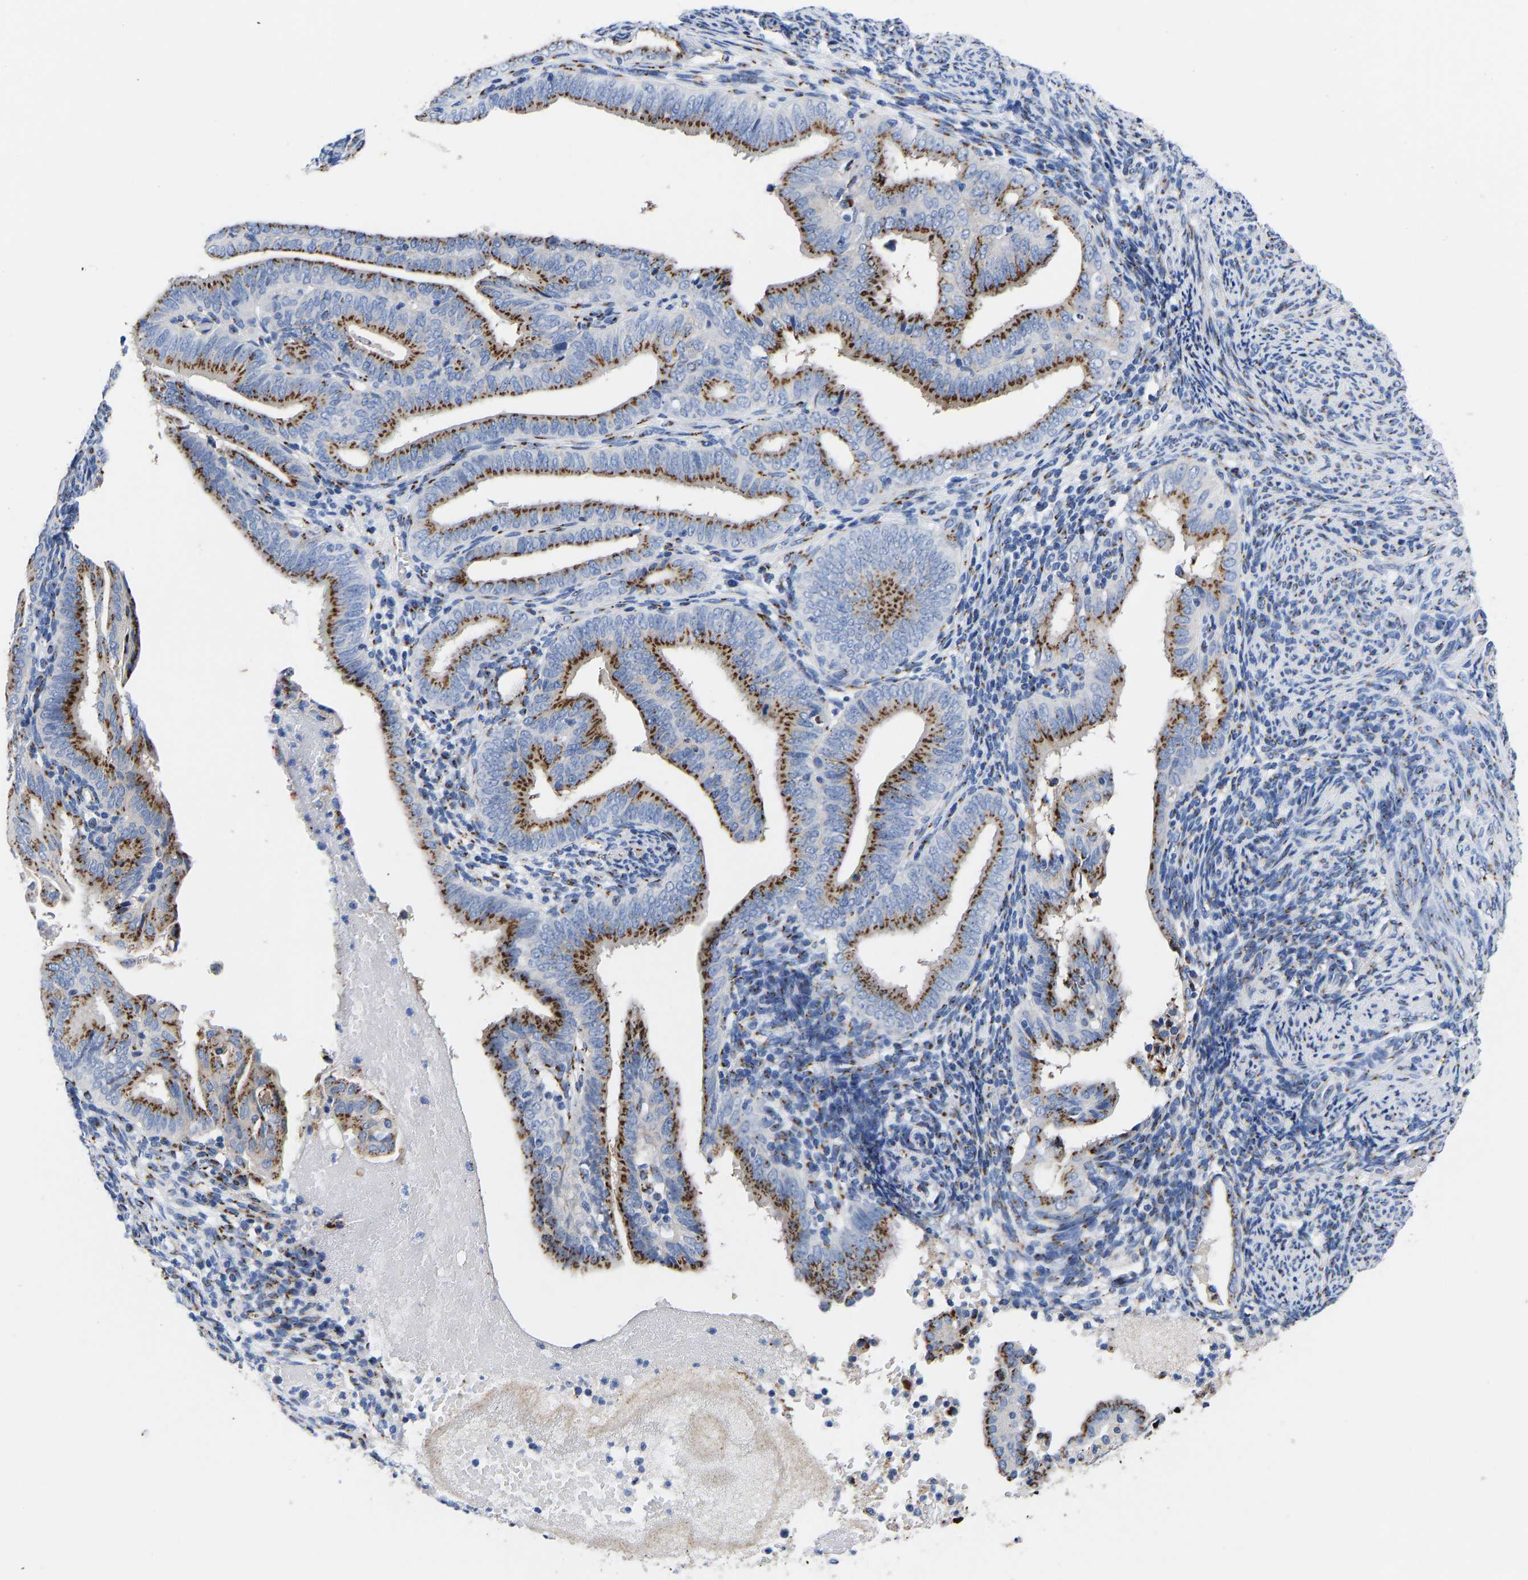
{"staining": {"intensity": "strong", "quantity": ">75%", "location": "cytoplasmic/membranous"}, "tissue": "endometrial cancer", "cell_type": "Tumor cells", "image_type": "cancer", "snomed": [{"axis": "morphology", "description": "Adenocarcinoma, NOS"}, {"axis": "topography", "description": "Endometrium"}], "caption": "Endometrial adenocarcinoma was stained to show a protein in brown. There is high levels of strong cytoplasmic/membranous positivity in approximately >75% of tumor cells.", "gene": "TMEM87A", "patient": {"sex": "female", "age": 58}}